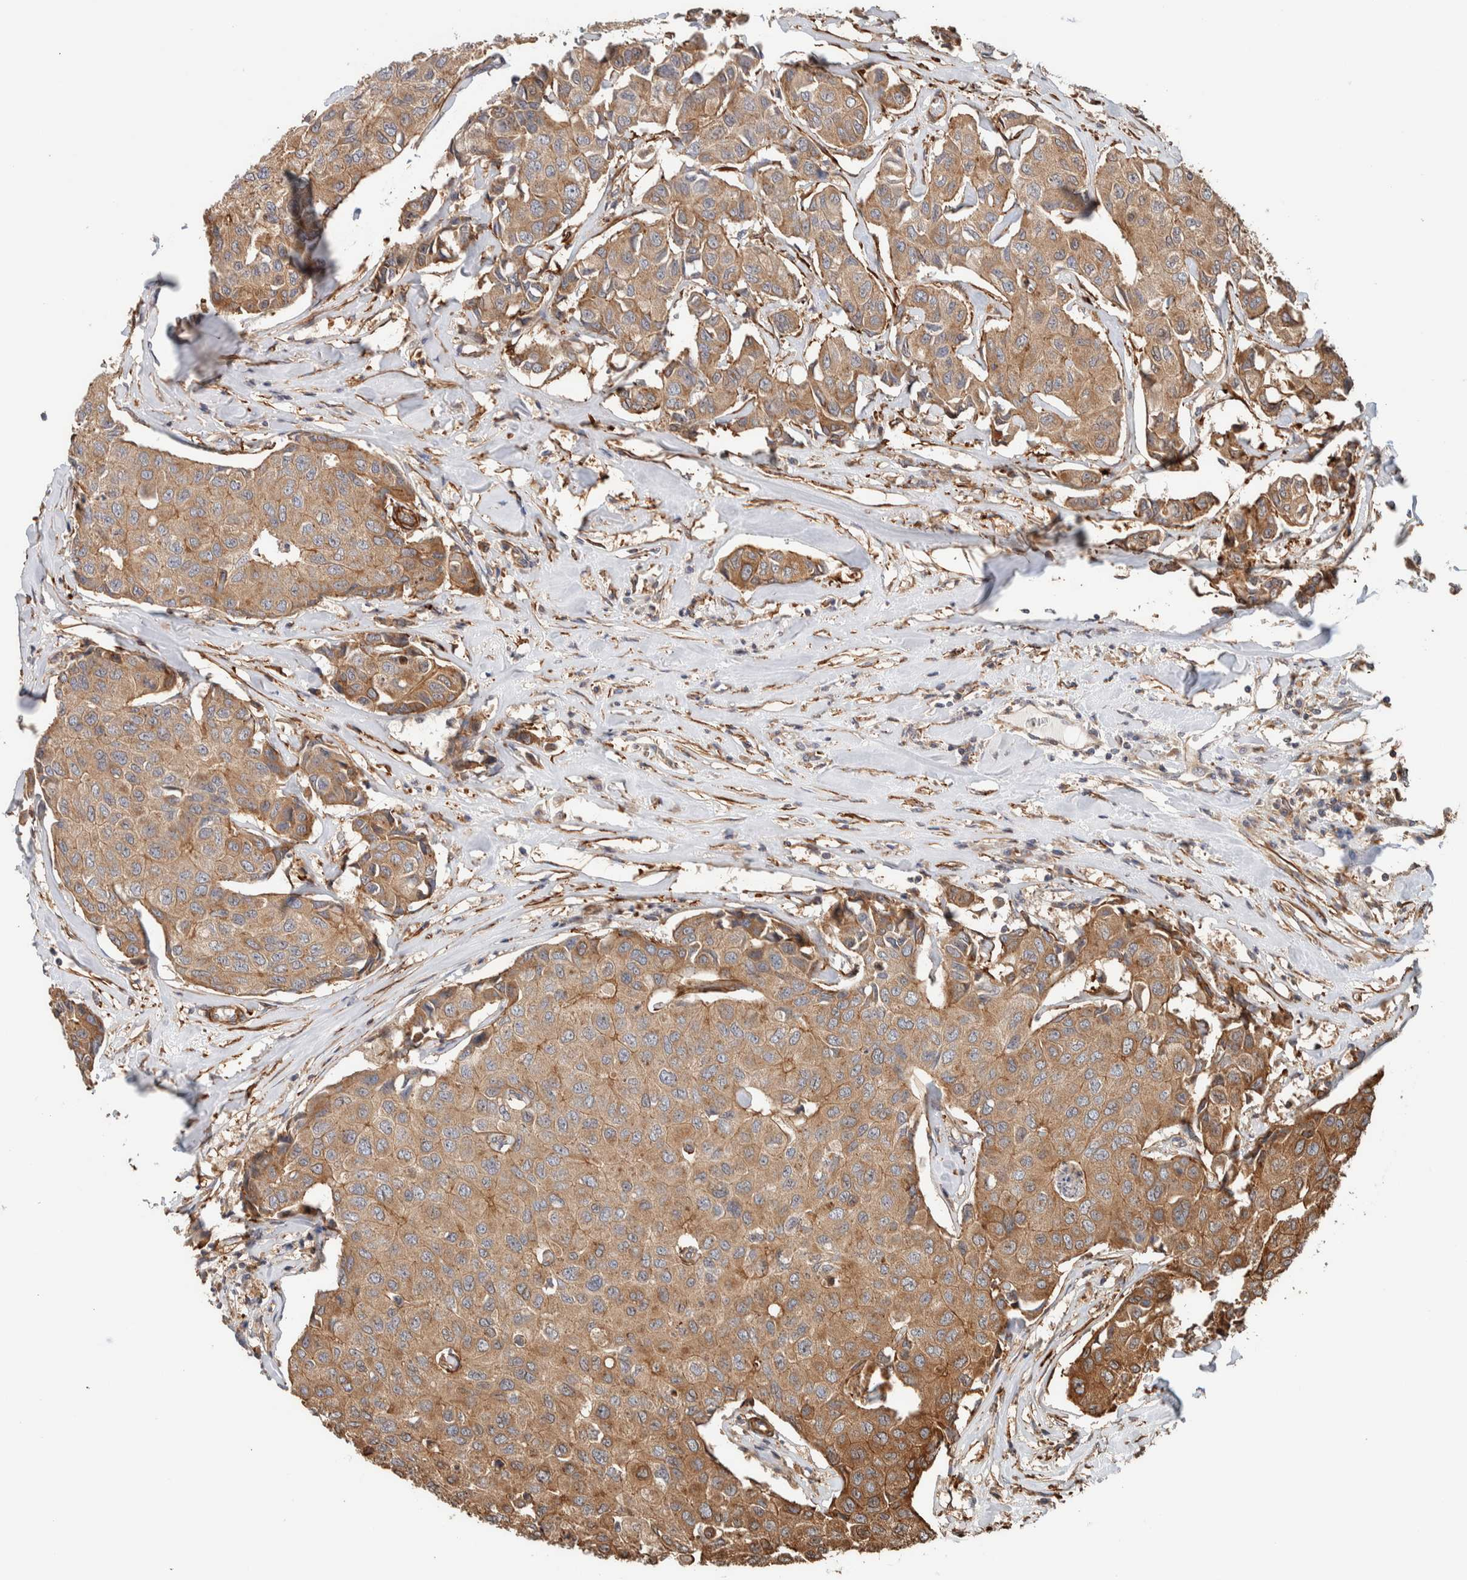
{"staining": {"intensity": "moderate", "quantity": "25%-75%", "location": "cytoplasmic/membranous"}, "tissue": "breast cancer", "cell_type": "Tumor cells", "image_type": "cancer", "snomed": [{"axis": "morphology", "description": "Duct carcinoma"}, {"axis": "topography", "description": "Breast"}], "caption": "Tumor cells exhibit medium levels of moderate cytoplasmic/membranous staining in about 25%-75% of cells in human breast invasive ductal carcinoma.", "gene": "SYNRG", "patient": {"sex": "female", "age": 80}}